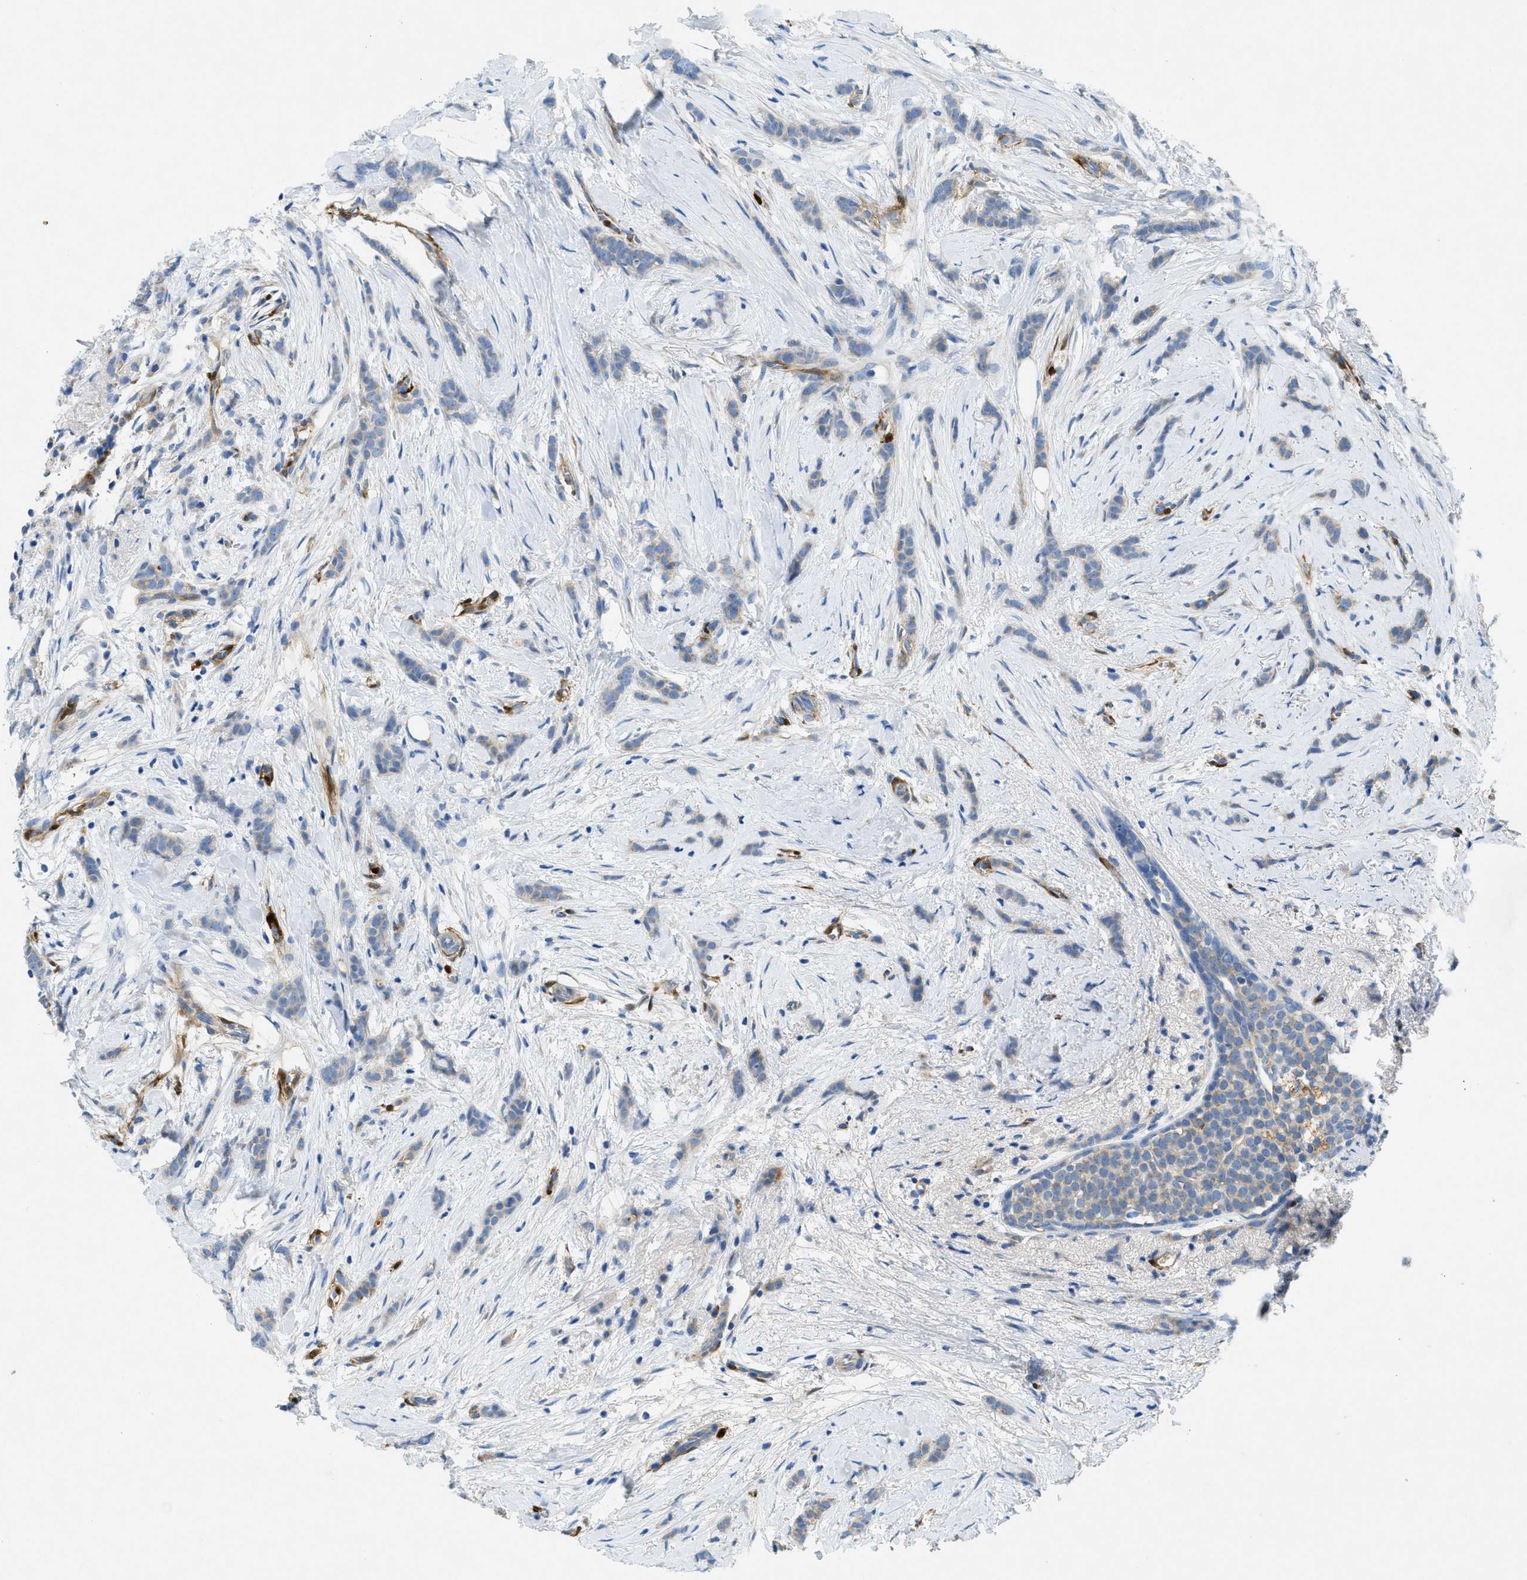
{"staining": {"intensity": "weak", "quantity": "<25%", "location": "cytoplasmic/membranous"}, "tissue": "breast cancer", "cell_type": "Tumor cells", "image_type": "cancer", "snomed": [{"axis": "morphology", "description": "Lobular carcinoma, in situ"}, {"axis": "morphology", "description": "Lobular carcinoma"}, {"axis": "topography", "description": "Breast"}], "caption": "There is no significant positivity in tumor cells of lobular carcinoma in situ (breast).", "gene": "CYGB", "patient": {"sex": "female", "age": 41}}